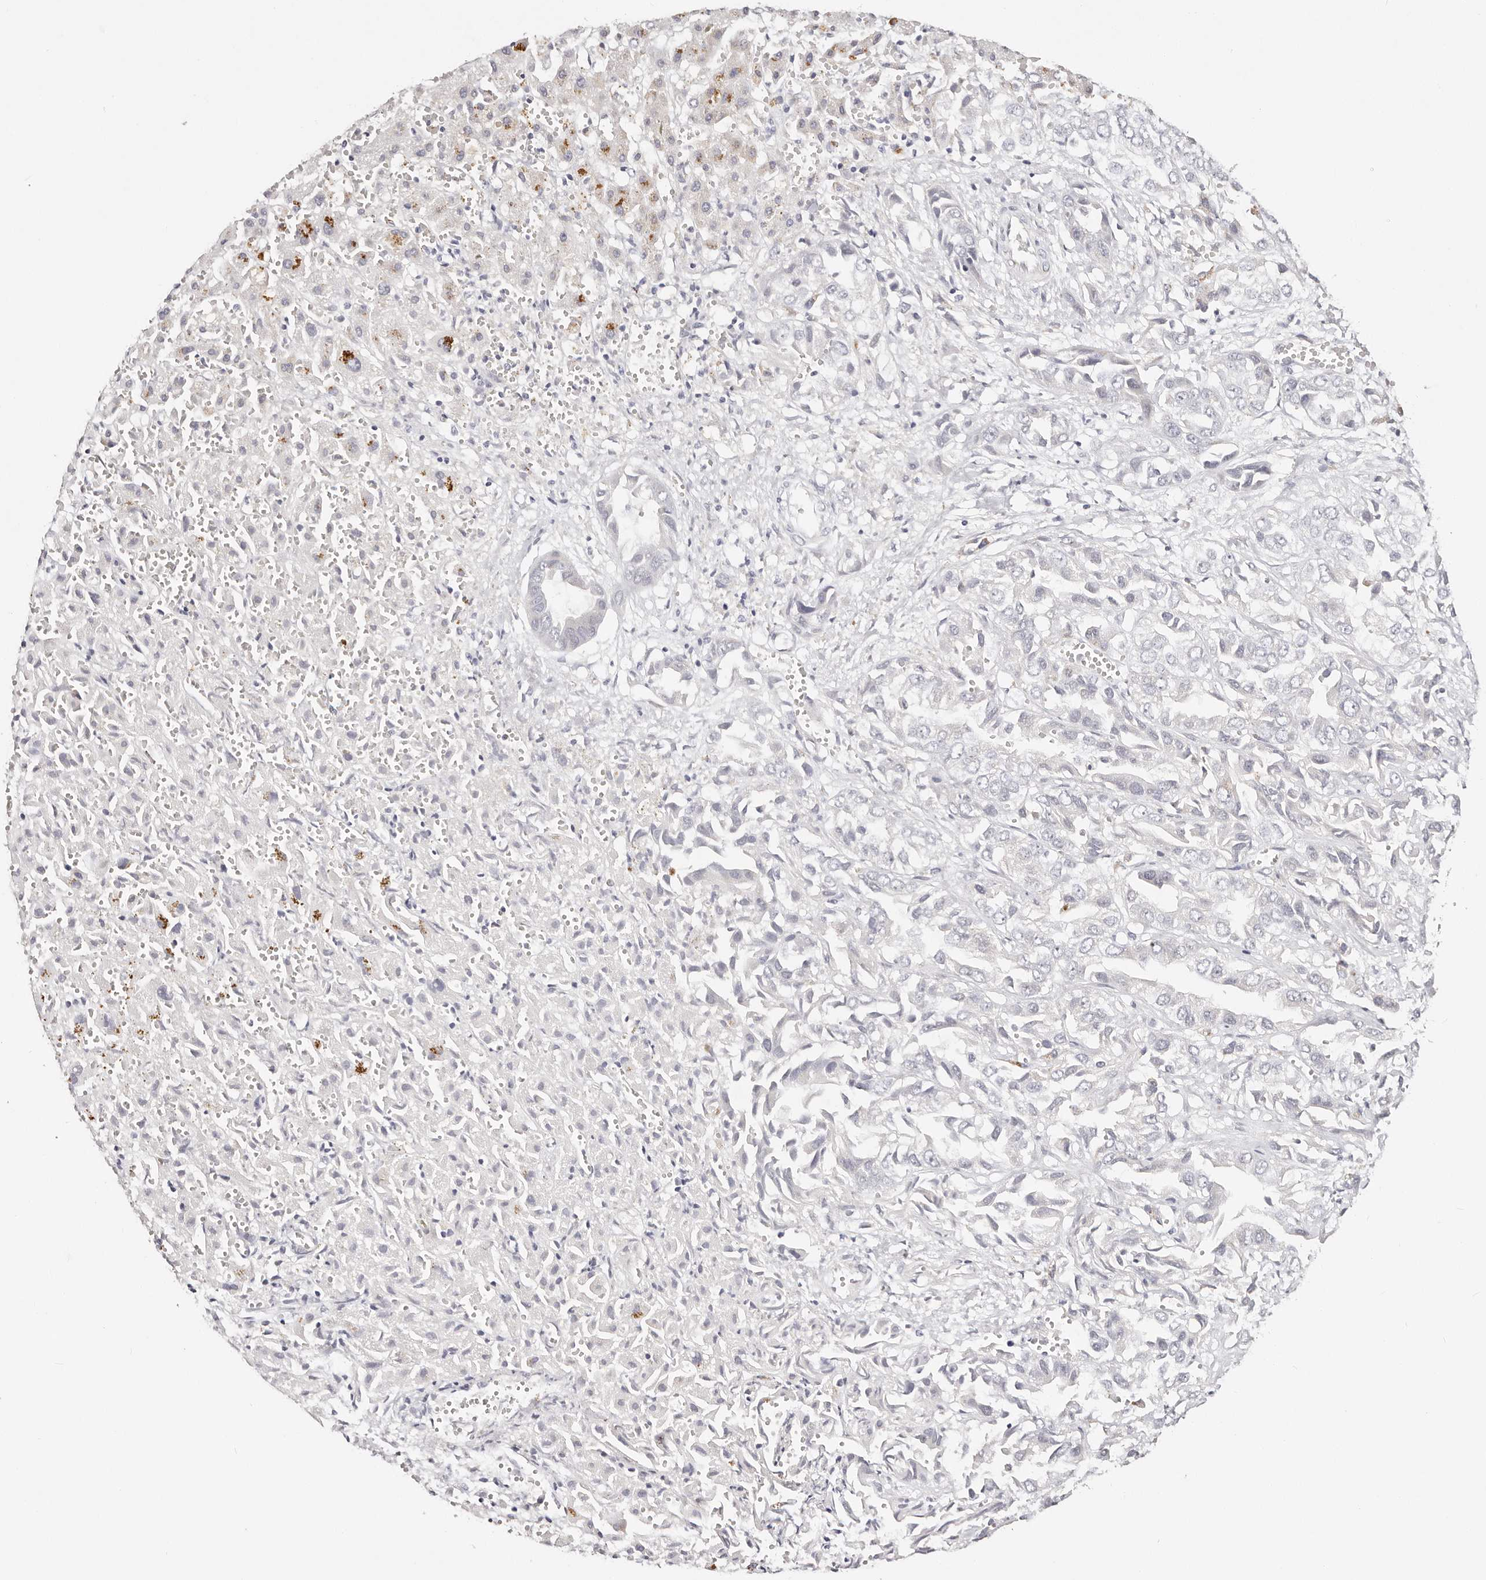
{"staining": {"intensity": "moderate", "quantity": "<25%", "location": "cytoplasmic/membranous"}, "tissue": "liver cancer", "cell_type": "Tumor cells", "image_type": "cancer", "snomed": [{"axis": "morphology", "description": "Cholangiocarcinoma"}, {"axis": "topography", "description": "Liver"}], "caption": "IHC micrograph of human liver cancer (cholangiocarcinoma) stained for a protein (brown), which demonstrates low levels of moderate cytoplasmic/membranous positivity in approximately <25% of tumor cells.", "gene": "VIPAS39", "patient": {"sex": "female", "age": 52}}